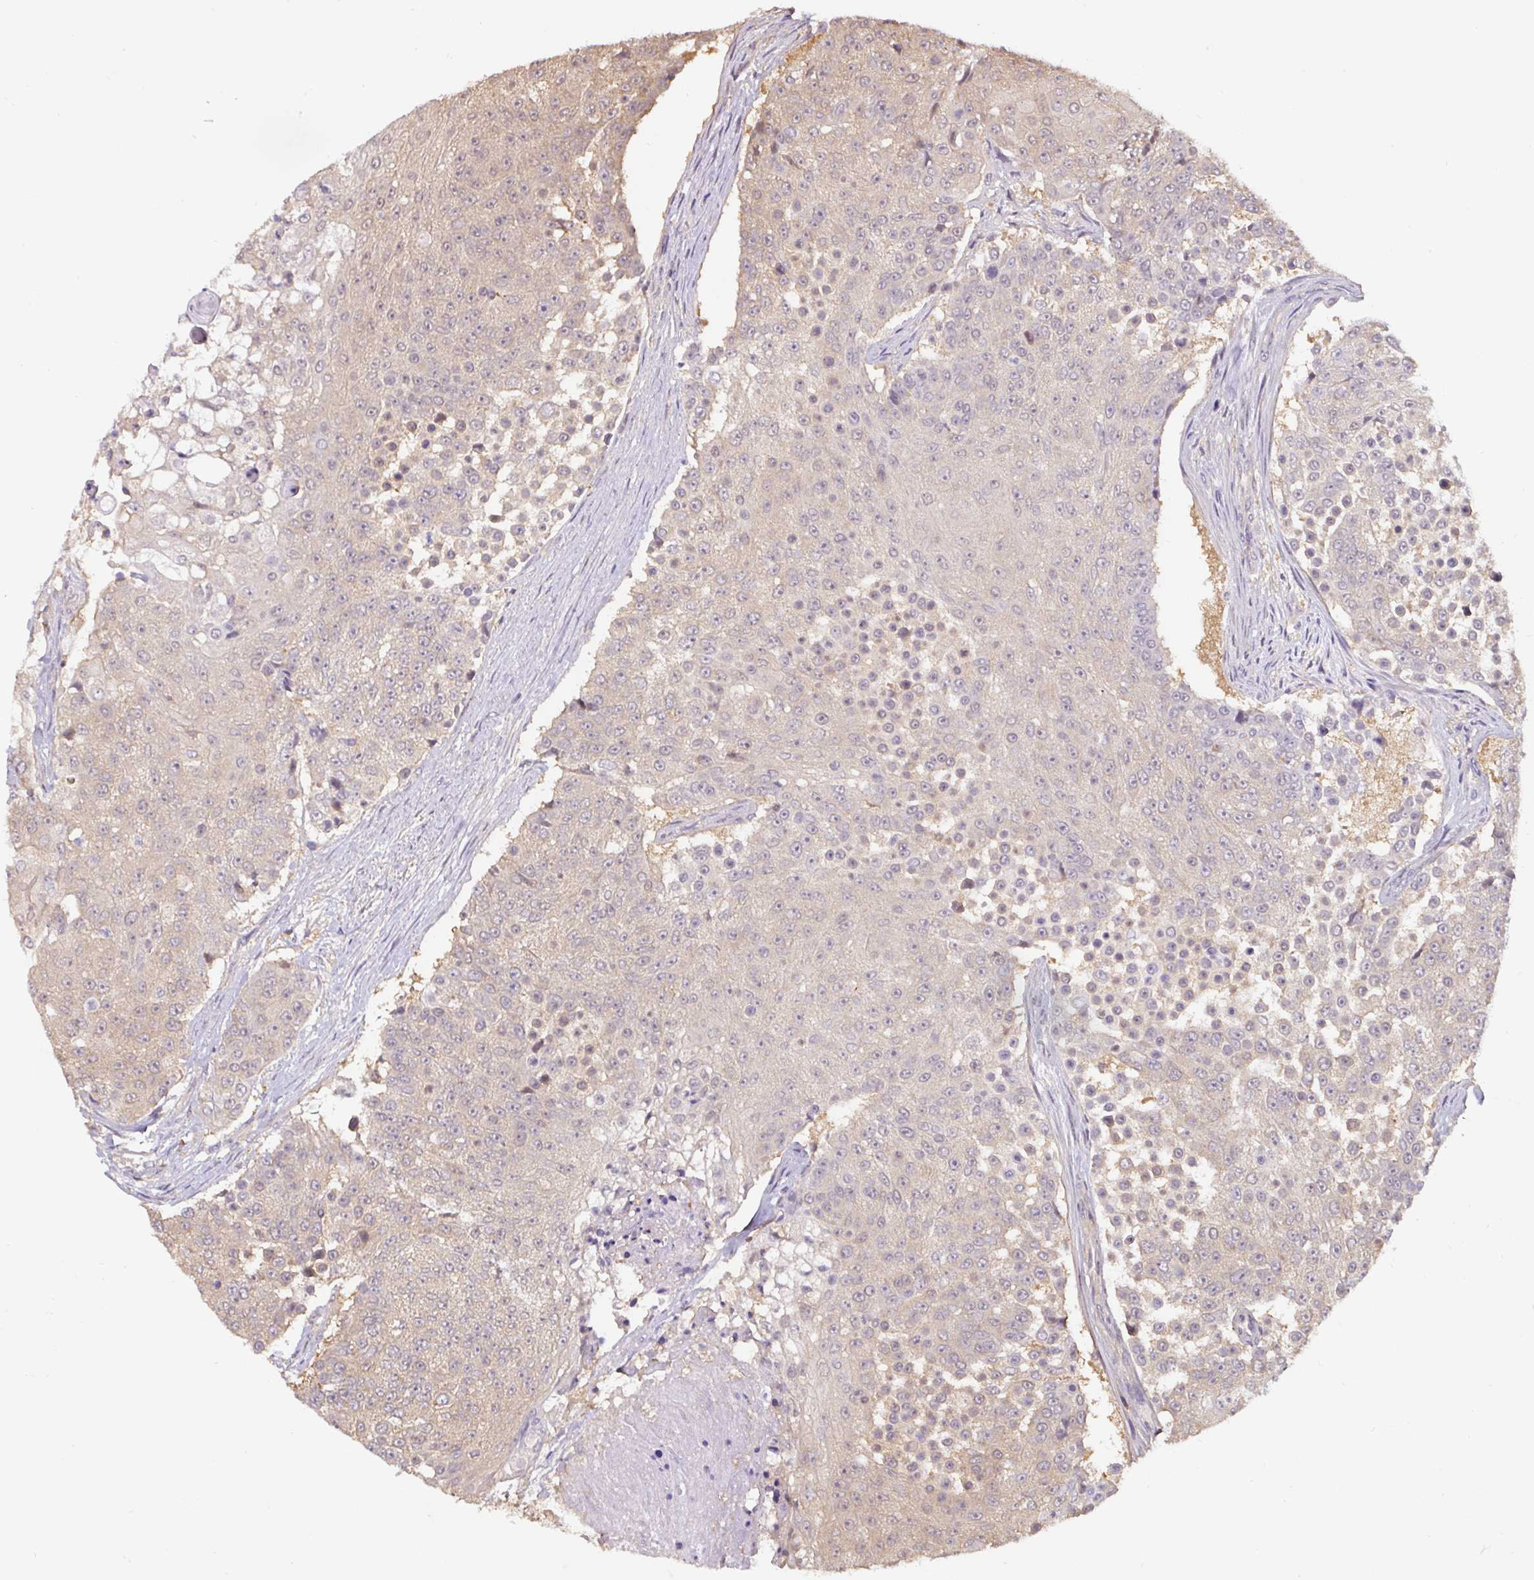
{"staining": {"intensity": "weak", "quantity": "25%-75%", "location": "cytoplasmic/membranous"}, "tissue": "urothelial cancer", "cell_type": "Tumor cells", "image_type": "cancer", "snomed": [{"axis": "morphology", "description": "Urothelial carcinoma, High grade"}, {"axis": "topography", "description": "Urinary bladder"}], "caption": "Protein analysis of urothelial cancer tissue reveals weak cytoplasmic/membranous expression in approximately 25%-75% of tumor cells. (brown staining indicates protein expression, while blue staining denotes nuclei).", "gene": "ST13", "patient": {"sex": "female", "age": 63}}